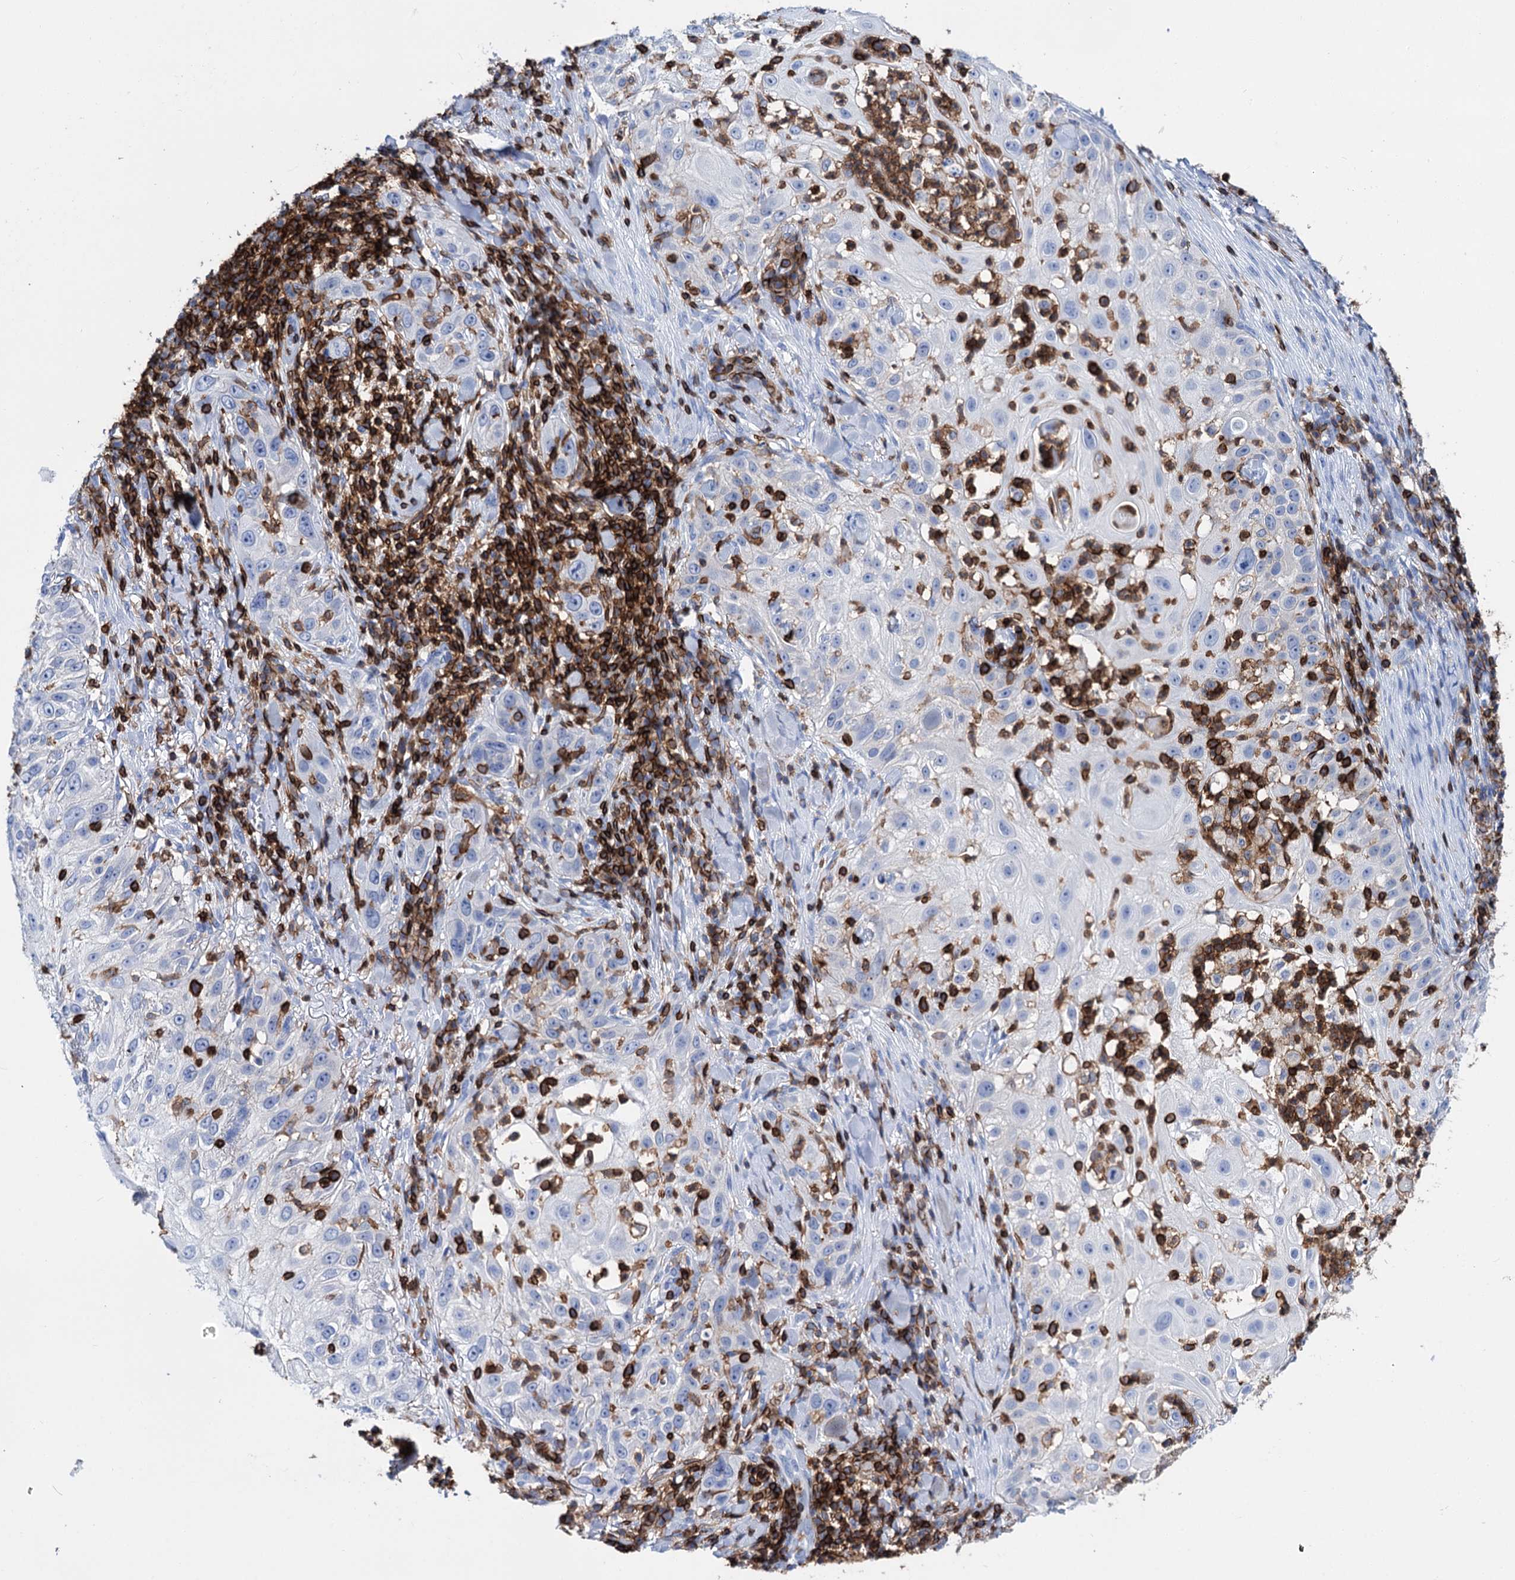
{"staining": {"intensity": "negative", "quantity": "none", "location": "none"}, "tissue": "skin cancer", "cell_type": "Tumor cells", "image_type": "cancer", "snomed": [{"axis": "morphology", "description": "Squamous cell carcinoma, NOS"}, {"axis": "topography", "description": "Skin"}], "caption": "Tumor cells show no significant positivity in squamous cell carcinoma (skin). The staining is performed using DAB (3,3'-diaminobenzidine) brown chromogen with nuclei counter-stained in using hematoxylin.", "gene": "DEF6", "patient": {"sex": "female", "age": 44}}